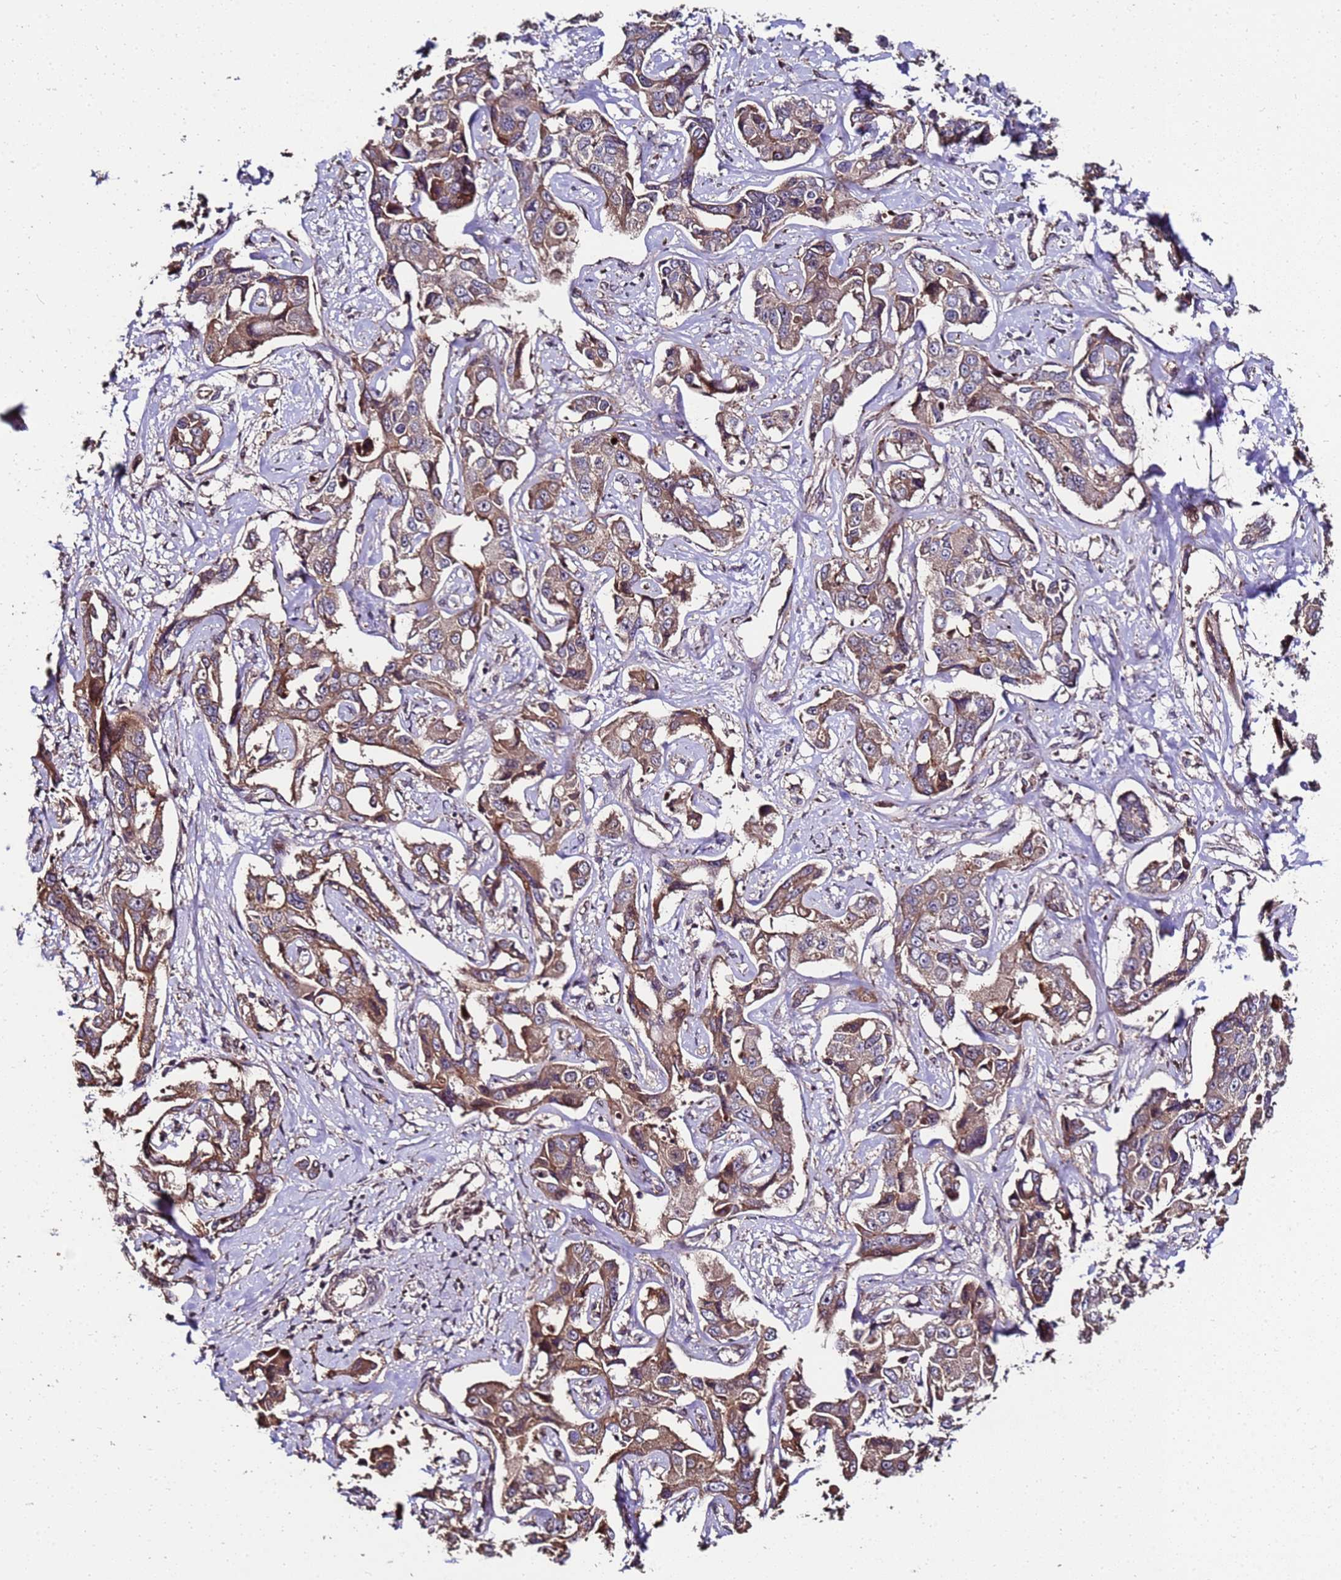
{"staining": {"intensity": "moderate", "quantity": ">75%", "location": "cytoplasmic/membranous"}, "tissue": "liver cancer", "cell_type": "Tumor cells", "image_type": "cancer", "snomed": [{"axis": "morphology", "description": "Cholangiocarcinoma"}, {"axis": "topography", "description": "Liver"}], "caption": "Liver cancer (cholangiocarcinoma) stained with a protein marker demonstrates moderate staining in tumor cells.", "gene": "PRODH", "patient": {"sex": "male", "age": 59}}